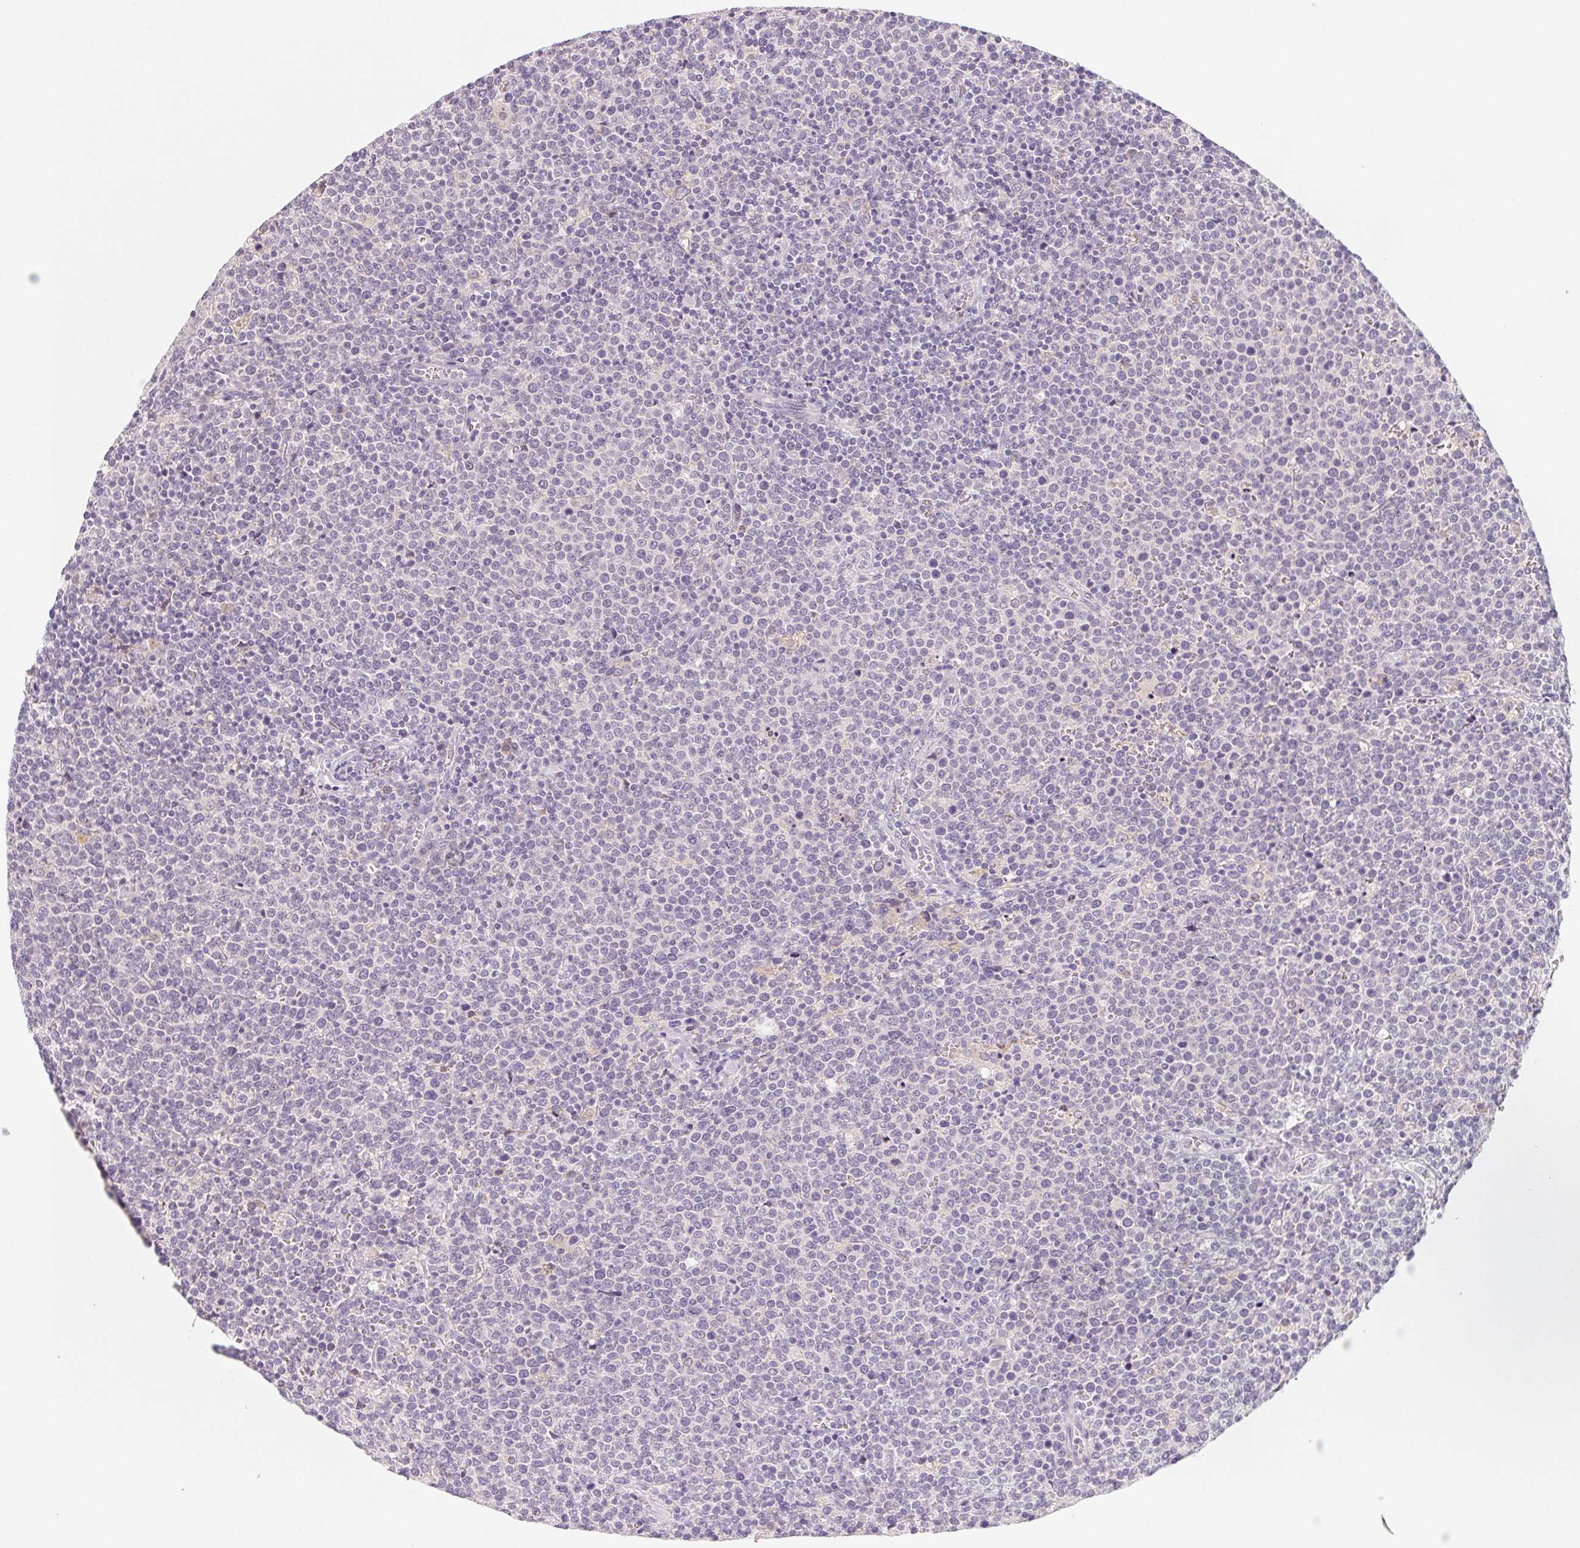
{"staining": {"intensity": "negative", "quantity": "none", "location": "none"}, "tissue": "lymphoma", "cell_type": "Tumor cells", "image_type": "cancer", "snomed": [{"axis": "morphology", "description": "Malignant lymphoma, non-Hodgkin's type, High grade"}, {"axis": "topography", "description": "Lymph node"}], "caption": "High power microscopy micrograph of an immunohistochemistry (IHC) image of lymphoma, revealing no significant staining in tumor cells.", "gene": "MCOLN3", "patient": {"sex": "male", "age": 61}}